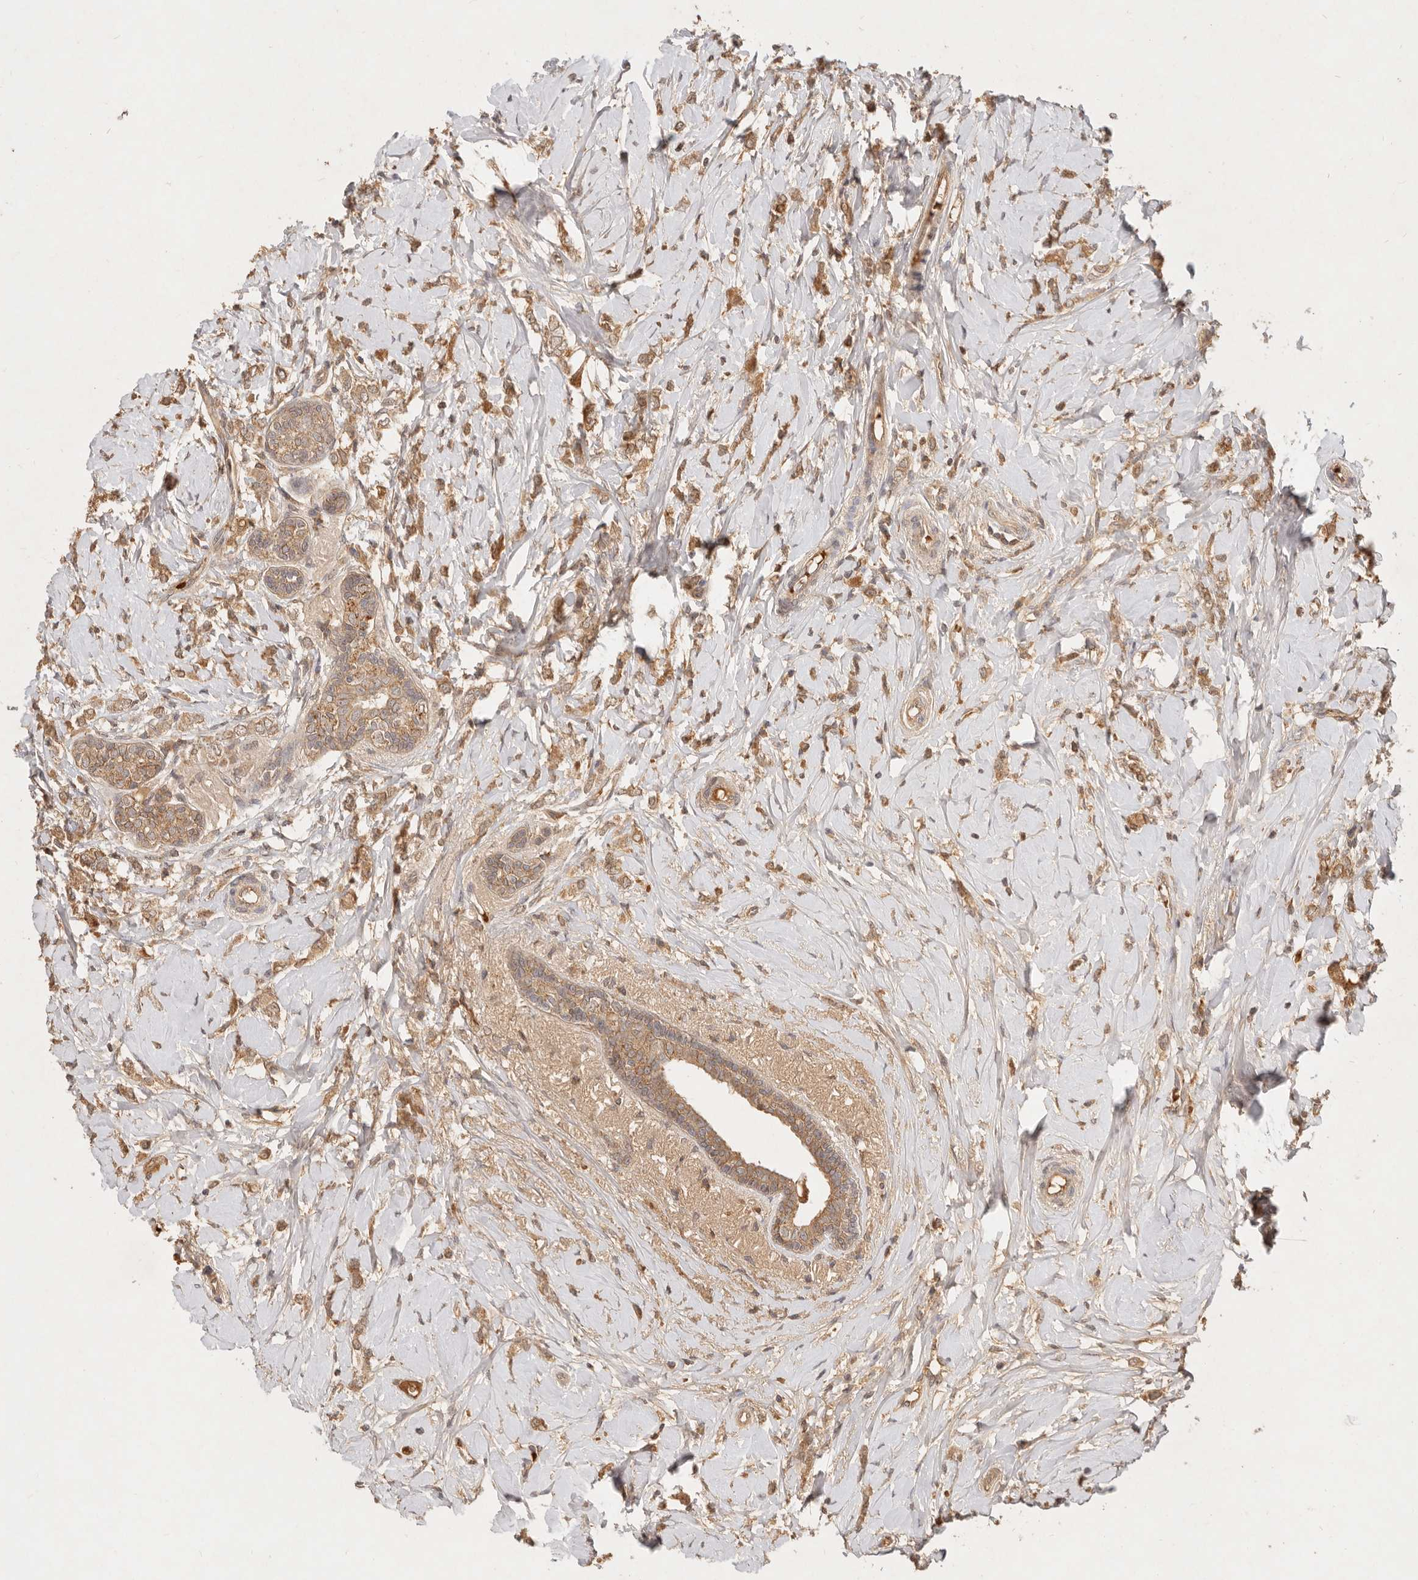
{"staining": {"intensity": "moderate", "quantity": ">75%", "location": "cytoplasmic/membranous"}, "tissue": "breast cancer", "cell_type": "Tumor cells", "image_type": "cancer", "snomed": [{"axis": "morphology", "description": "Normal tissue, NOS"}, {"axis": "morphology", "description": "Lobular carcinoma"}, {"axis": "topography", "description": "Breast"}], "caption": "A brown stain highlights moderate cytoplasmic/membranous expression of a protein in breast cancer tumor cells. (DAB IHC, brown staining for protein, blue staining for nuclei).", "gene": "FREM2", "patient": {"sex": "female", "age": 47}}